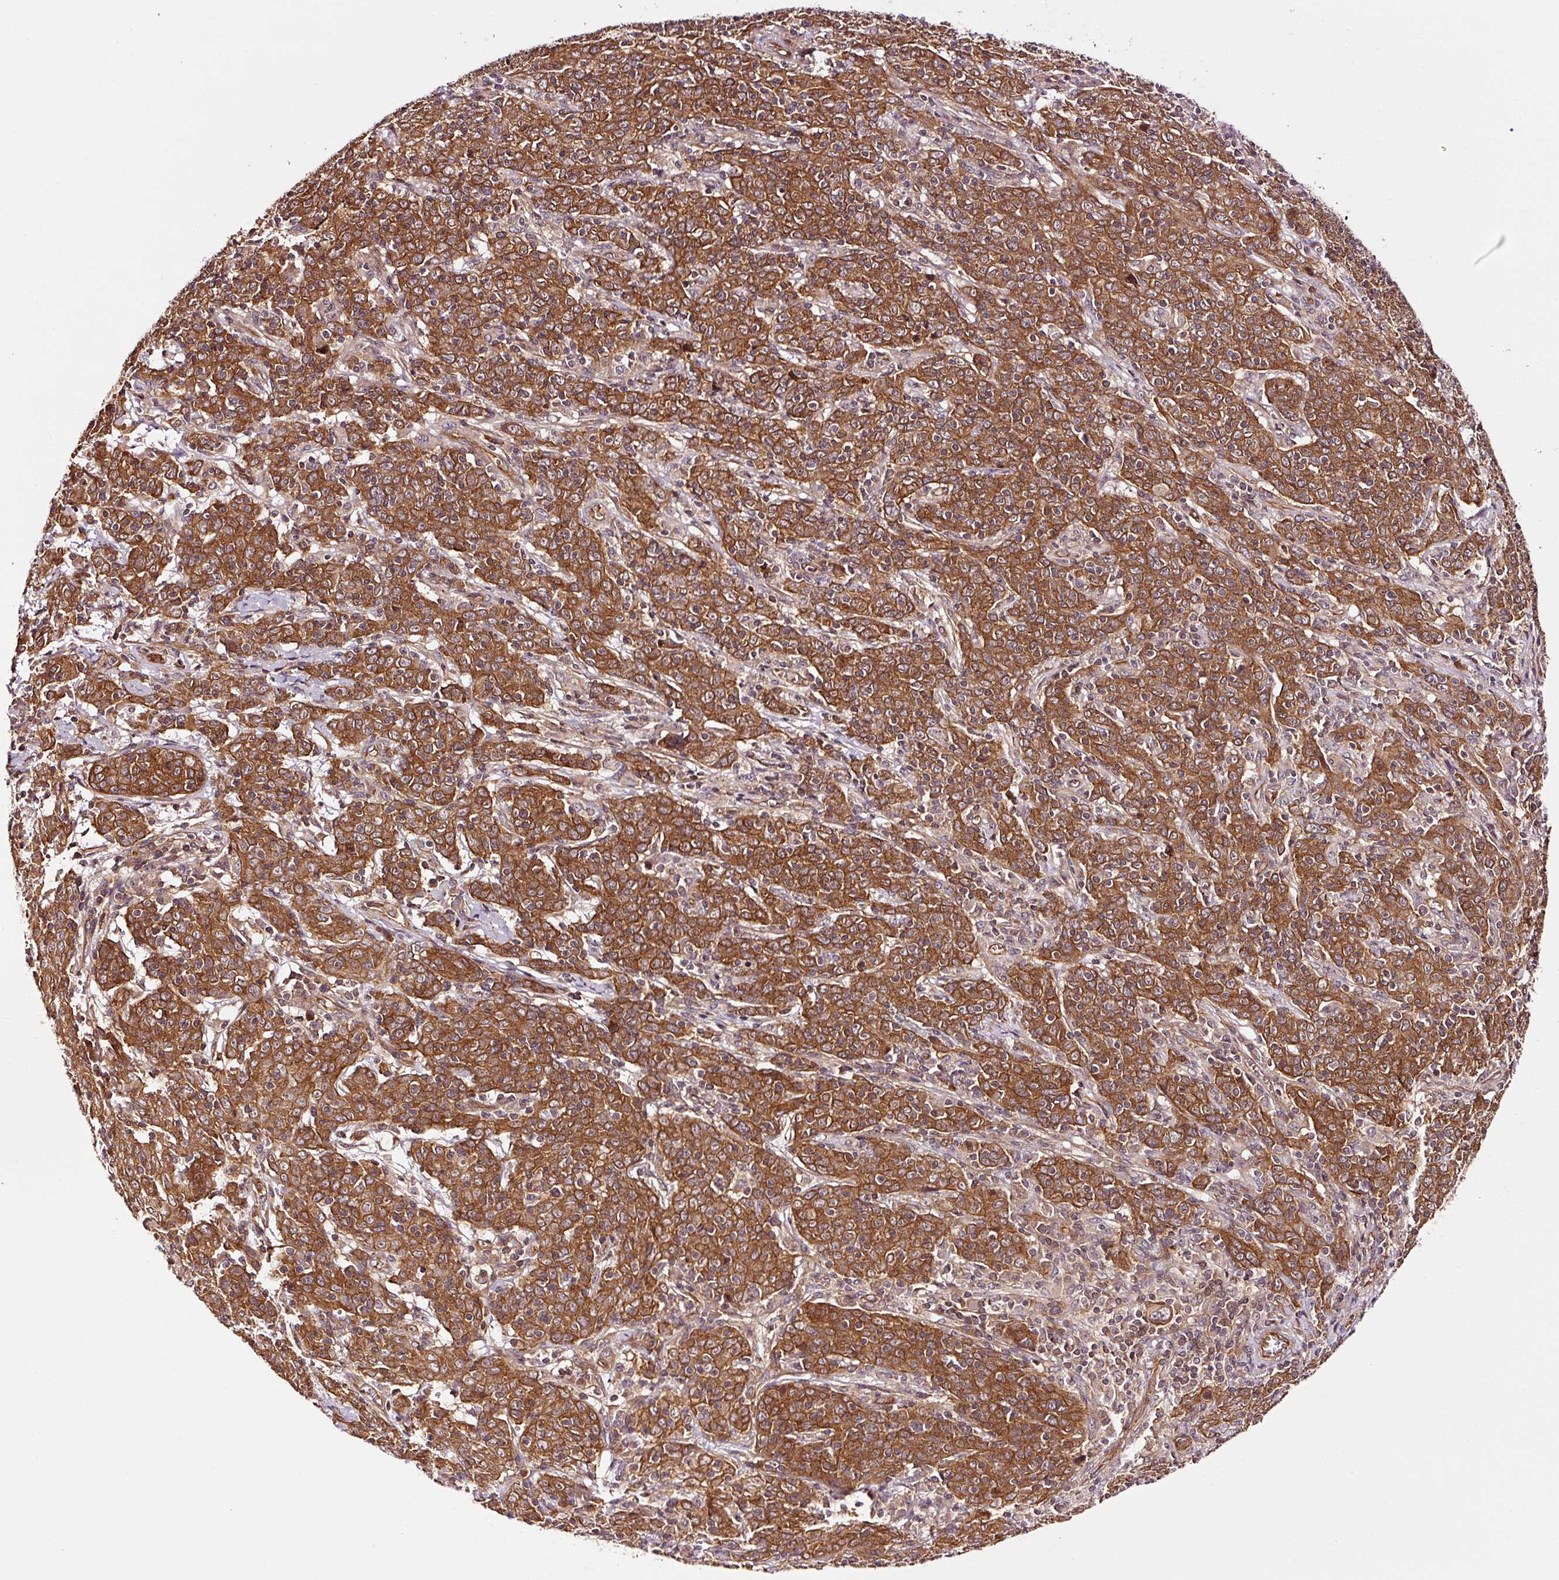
{"staining": {"intensity": "strong", "quantity": ">75%", "location": "cytoplasmic/membranous"}, "tissue": "cervical cancer", "cell_type": "Tumor cells", "image_type": "cancer", "snomed": [{"axis": "morphology", "description": "Squamous cell carcinoma, NOS"}, {"axis": "topography", "description": "Cervix"}], "caption": "Strong cytoplasmic/membranous positivity for a protein is present in approximately >75% of tumor cells of cervical squamous cell carcinoma using immunohistochemistry.", "gene": "METAP1", "patient": {"sex": "female", "age": 67}}